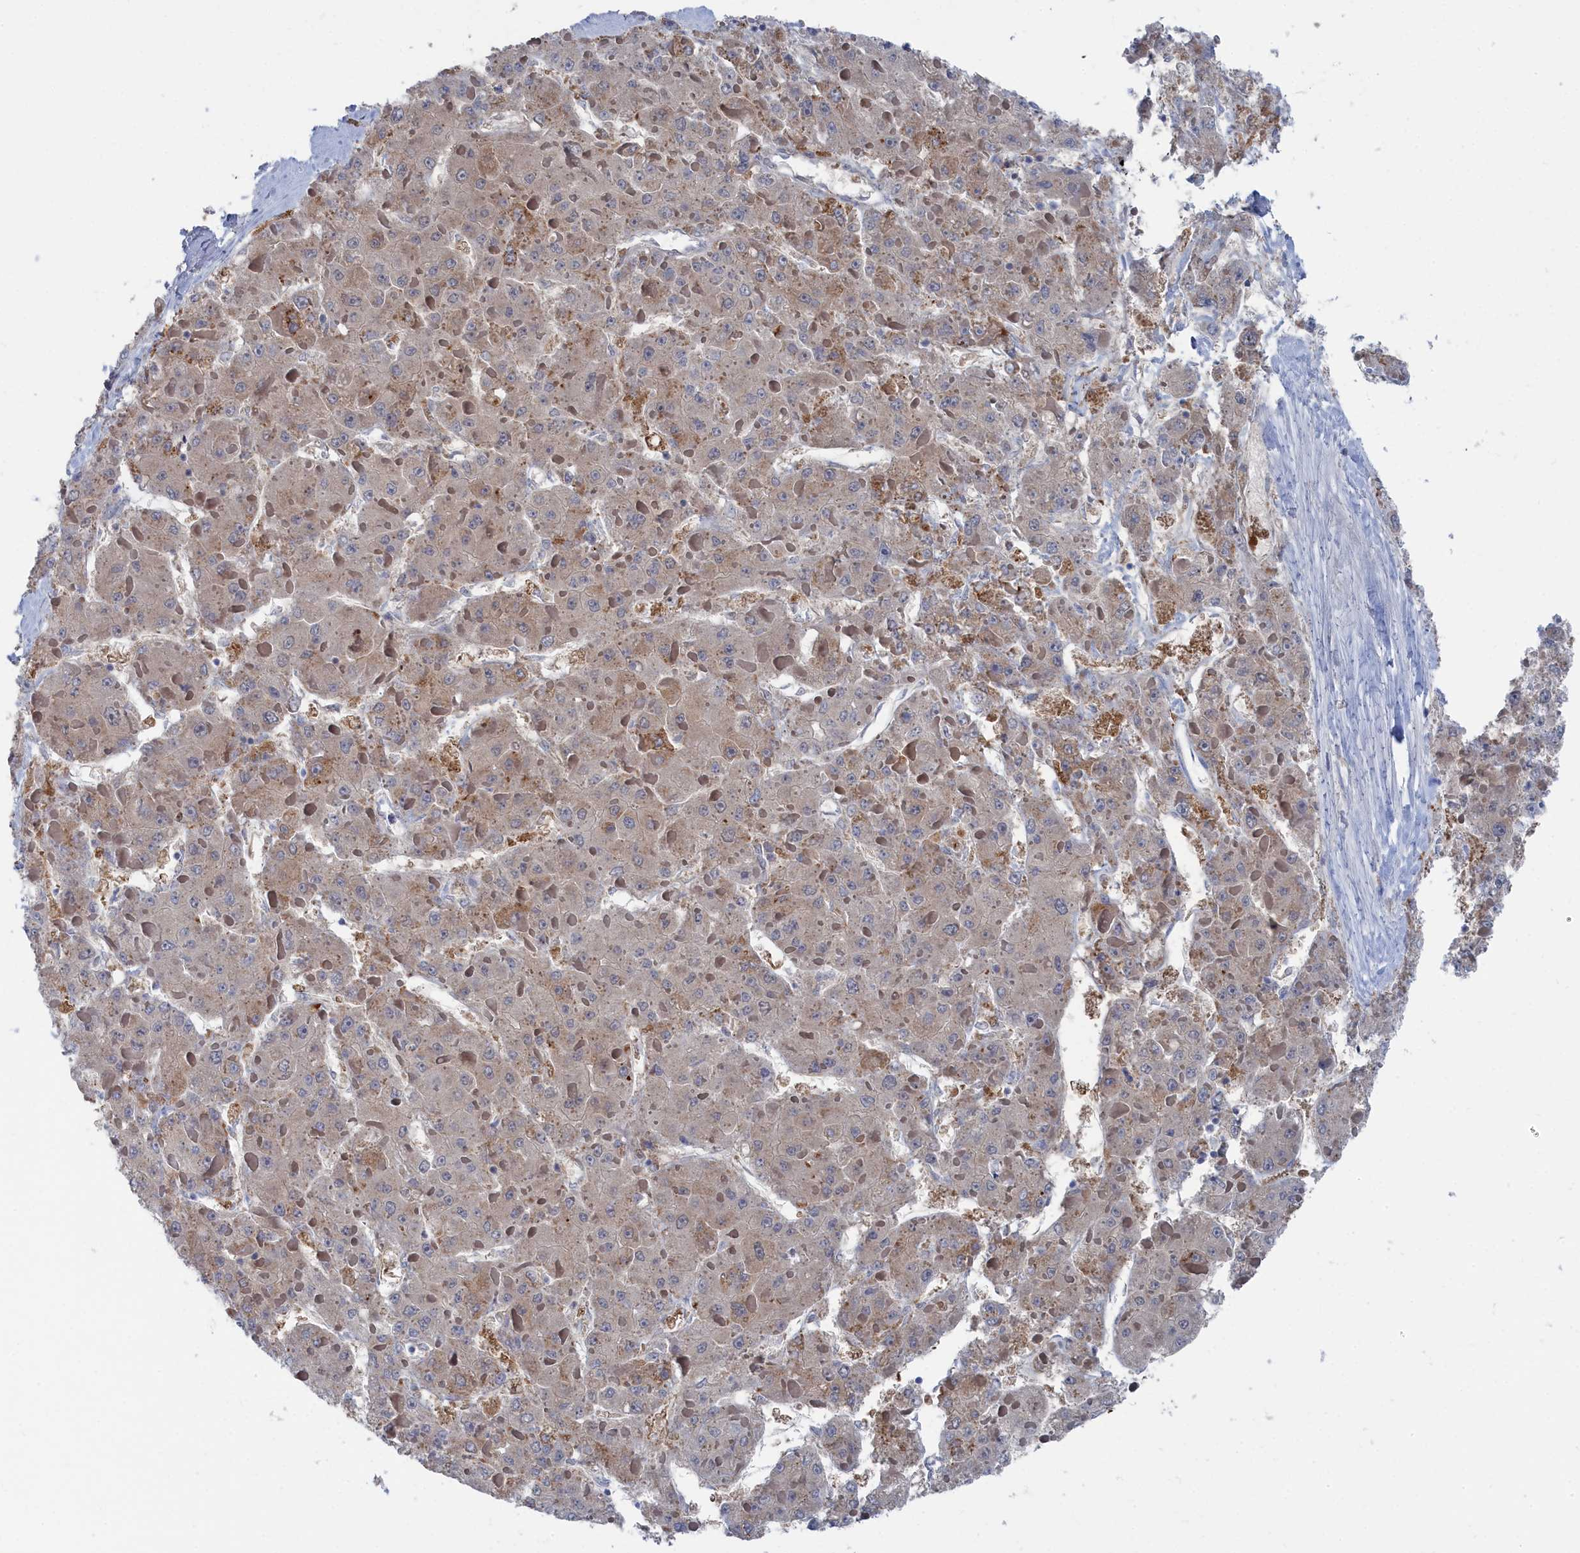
{"staining": {"intensity": "negative", "quantity": "none", "location": "none"}, "tissue": "liver cancer", "cell_type": "Tumor cells", "image_type": "cancer", "snomed": [{"axis": "morphology", "description": "Carcinoma, Hepatocellular, NOS"}, {"axis": "topography", "description": "Liver"}], "caption": "Immunohistochemistry image of hepatocellular carcinoma (liver) stained for a protein (brown), which demonstrates no expression in tumor cells.", "gene": "IRGQ", "patient": {"sex": "female", "age": 73}}